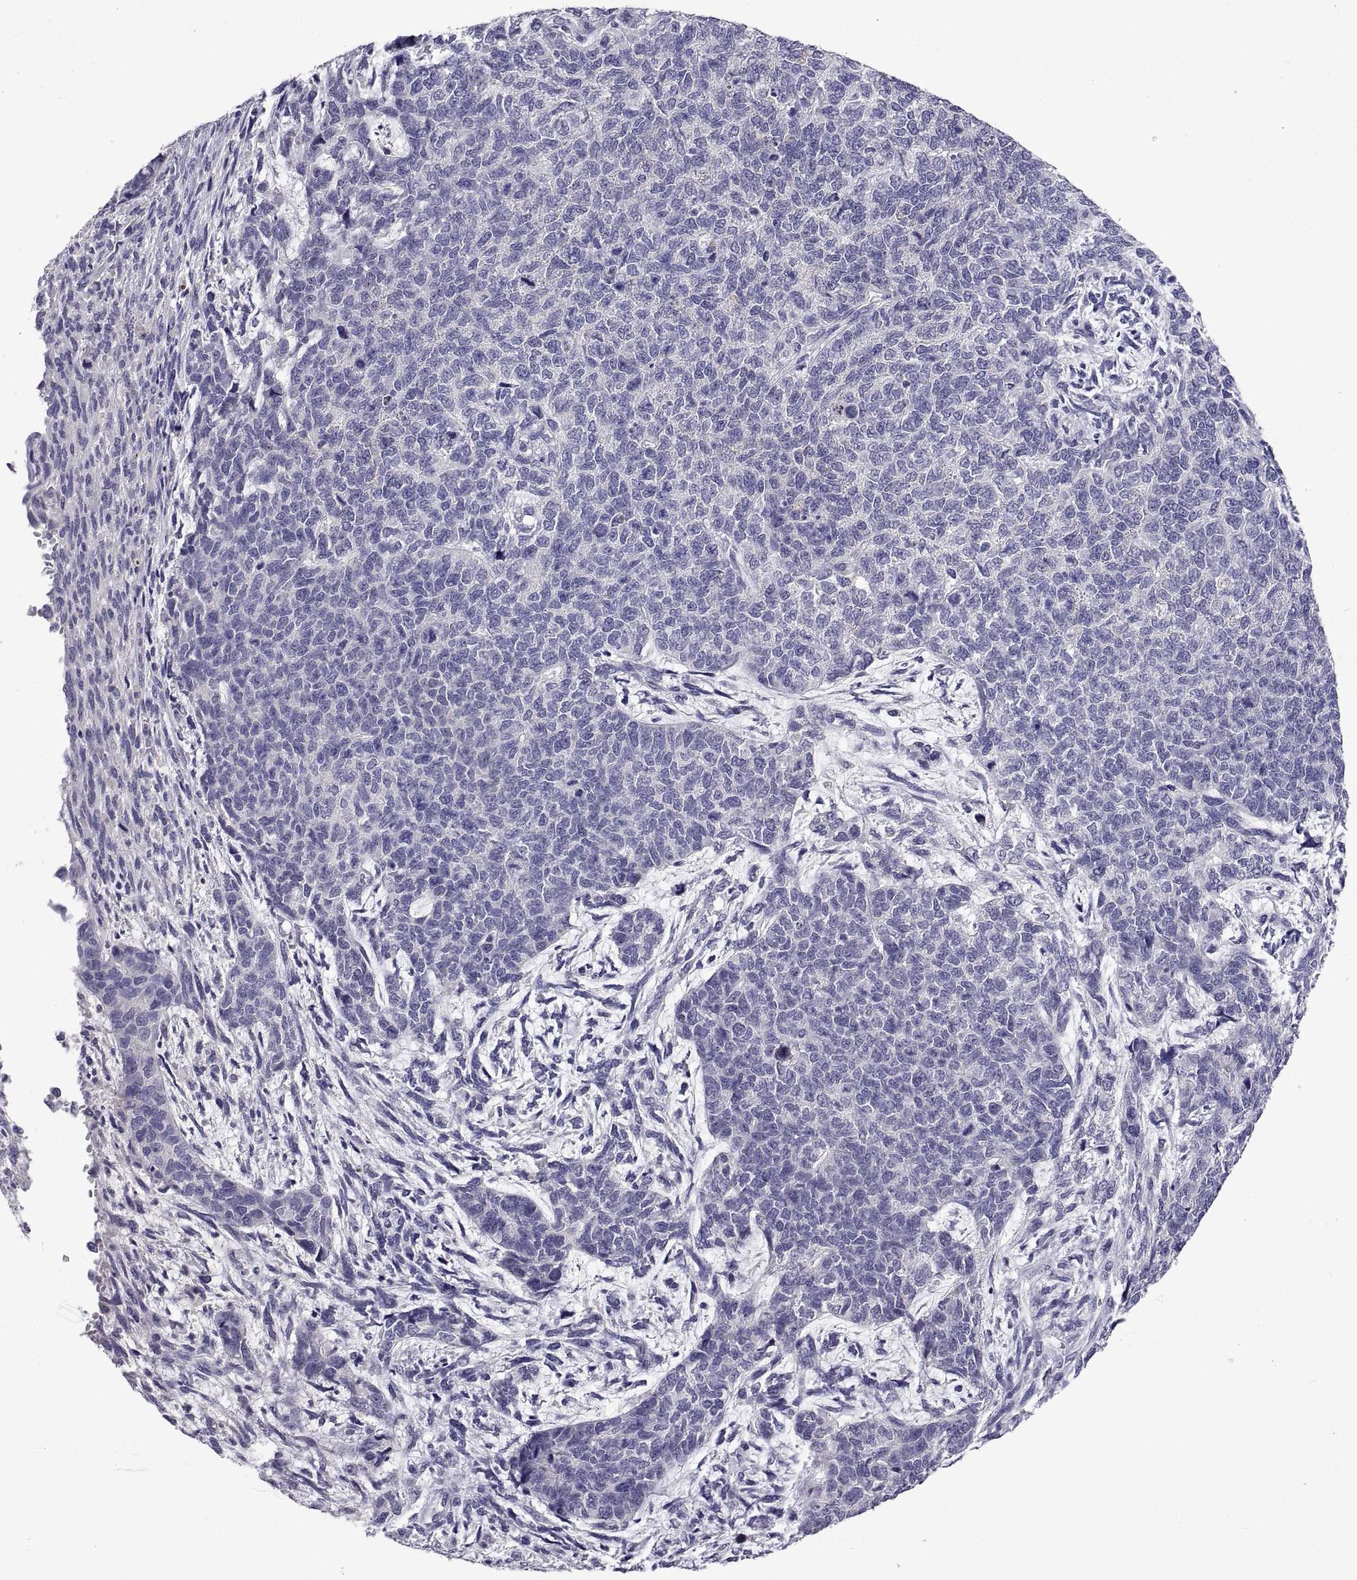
{"staining": {"intensity": "negative", "quantity": "none", "location": "none"}, "tissue": "cervical cancer", "cell_type": "Tumor cells", "image_type": "cancer", "snomed": [{"axis": "morphology", "description": "Squamous cell carcinoma, NOS"}, {"axis": "topography", "description": "Cervix"}], "caption": "Cervical cancer (squamous cell carcinoma) stained for a protein using immunohistochemistry (IHC) displays no staining tumor cells.", "gene": "MS4A1", "patient": {"sex": "female", "age": 63}}